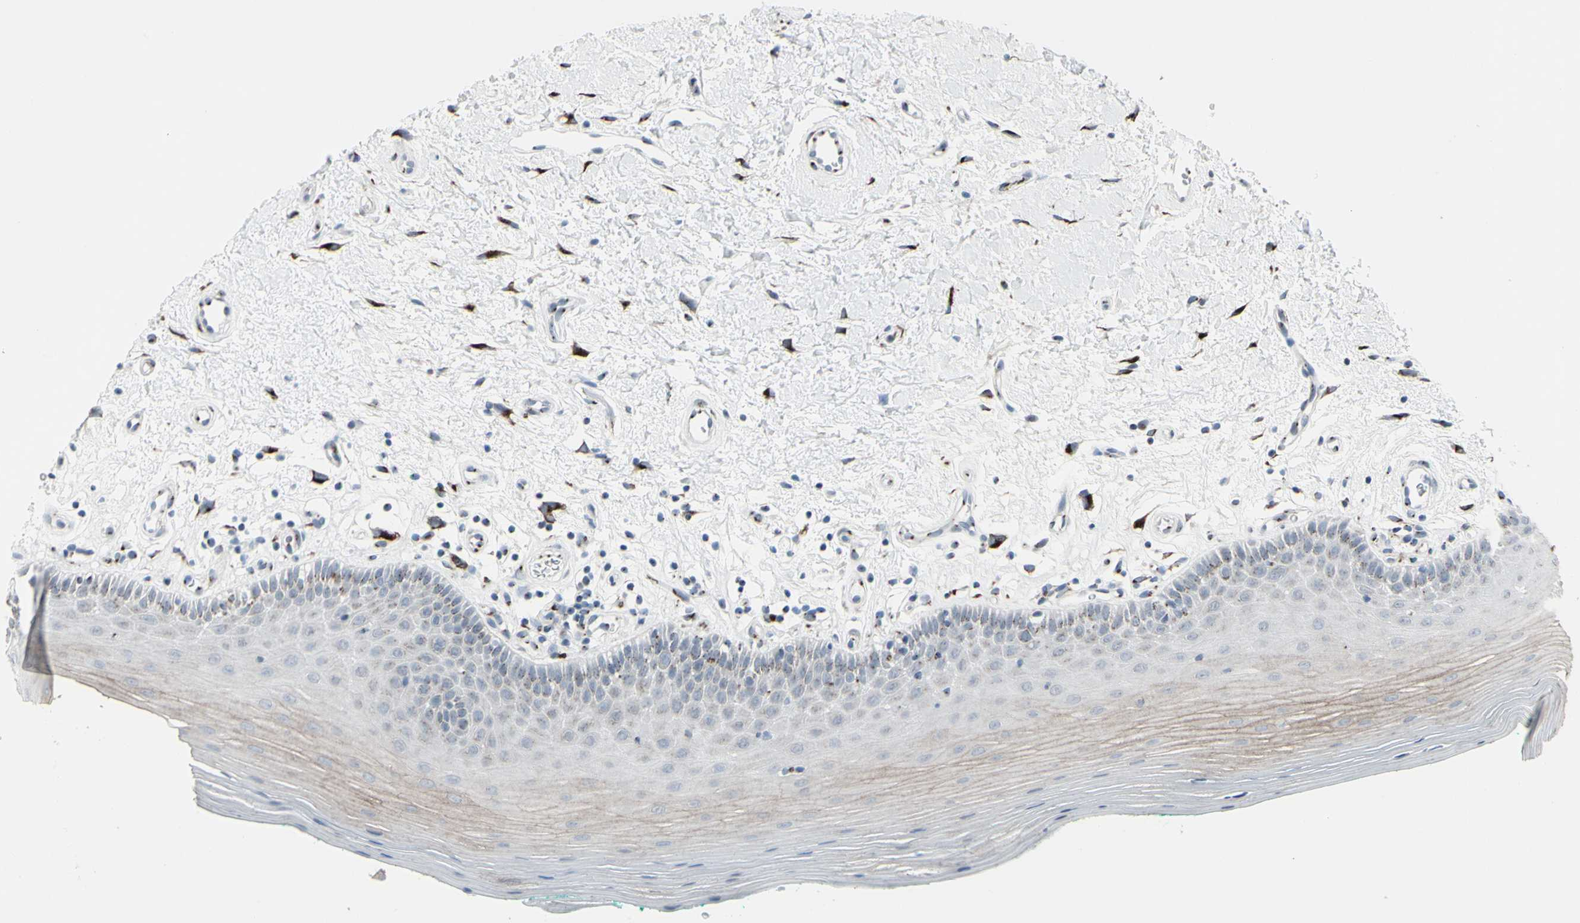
{"staining": {"intensity": "moderate", "quantity": "25%-75%", "location": "cytoplasmic/membranous"}, "tissue": "oral mucosa", "cell_type": "Squamous epithelial cells", "image_type": "normal", "snomed": [{"axis": "morphology", "description": "Normal tissue, NOS"}, {"axis": "topography", "description": "Skeletal muscle"}, {"axis": "topography", "description": "Oral tissue"}], "caption": "Immunohistochemical staining of benign oral mucosa shows moderate cytoplasmic/membranous protein staining in about 25%-75% of squamous epithelial cells.", "gene": "GLG1", "patient": {"sex": "male", "age": 58}}